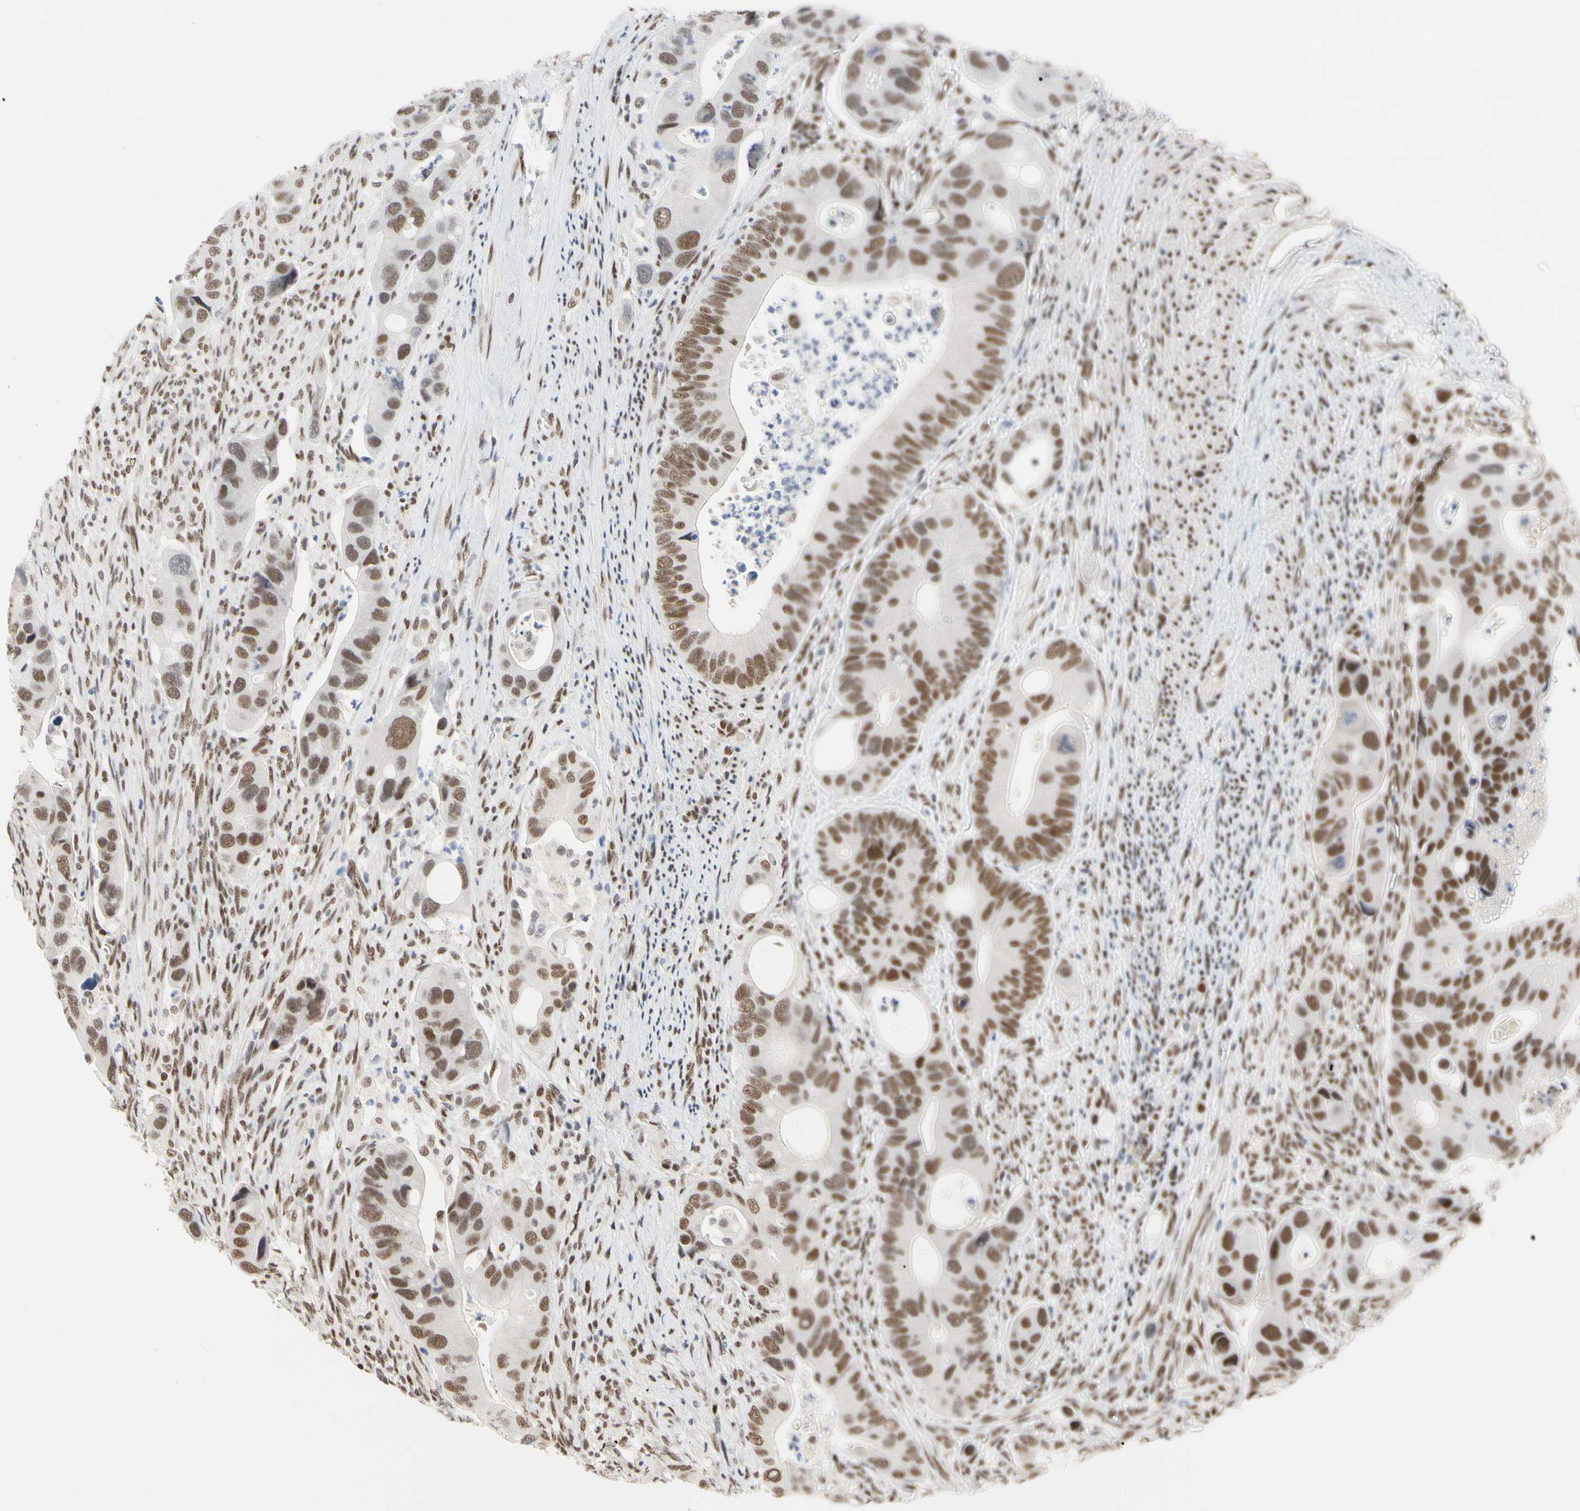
{"staining": {"intensity": "moderate", "quantity": ">75%", "location": "nuclear"}, "tissue": "colorectal cancer", "cell_type": "Tumor cells", "image_type": "cancer", "snomed": [{"axis": "morphology", "description": "Adenocarcinoma, NOS"}, {"axis": "topography", "description": "Rectum"}], "caption": "Brown immunohistochemical staining in human colorectal adenocarcinoma displays moderate nuclear positivity in about >75% of tumor cells. (IHC, brightfield microscopy, high magnification).", "gene": "FAM98B", "patient": {"sex": "female", "age": 57}}